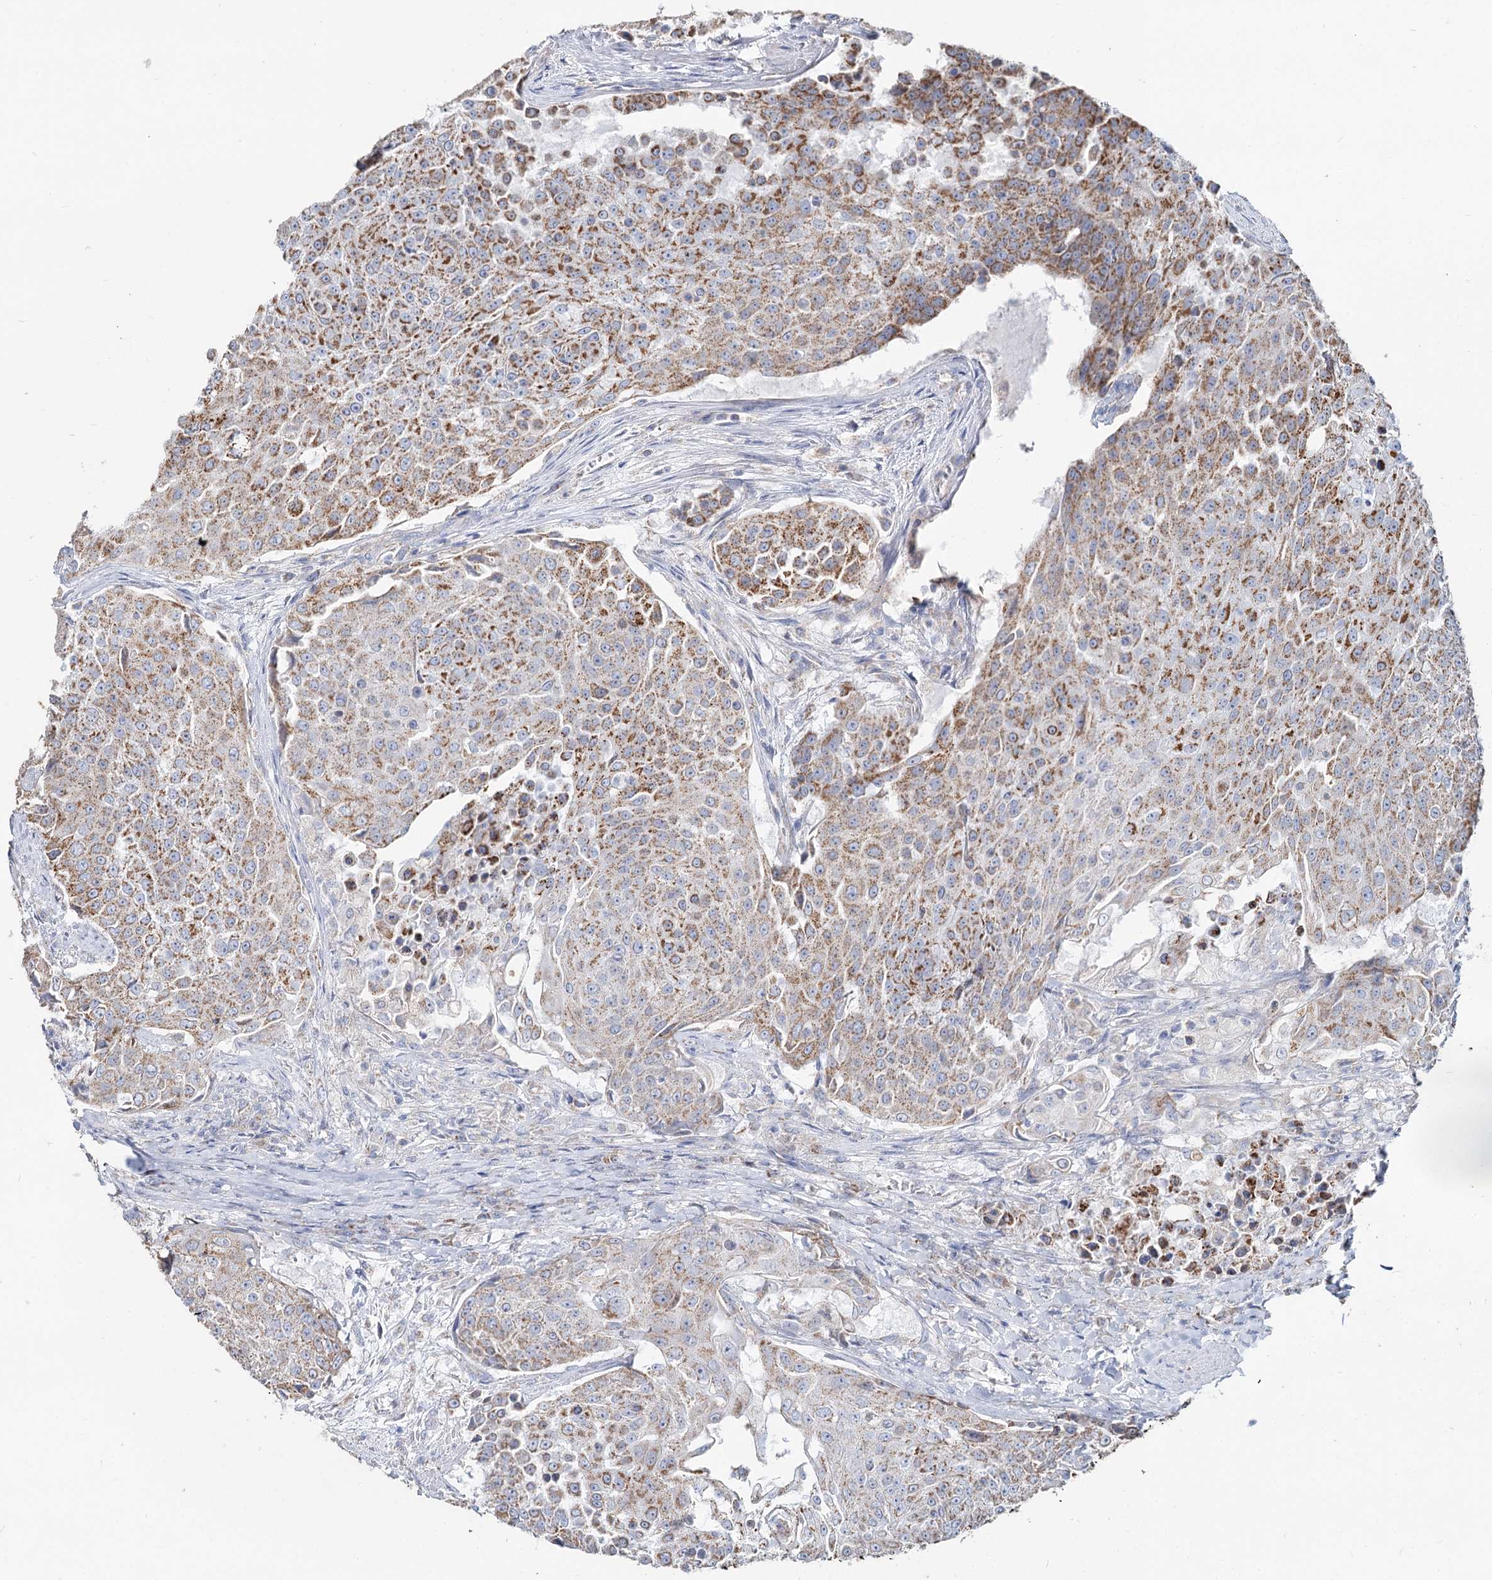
{"staining": {"intensity": "moderate", "quantity": ">75%", "location": "cytoplasmic/membranous"}, "tissue": "urothelial cancer", "cell_type": "Tumor cells", "image_type": "cancer", "snomed": [{"axis": "morphology", "description": "Urothelial carcinoma, High grade"}, {"axis": "topography", "description": "Urinary bladder"}], "caption": "Immunohistochemistry photomicrograph of human urothelial cancer stained for a protein (brown), which displays medium levels of moderate cytoplasmic/membranous staining in approximately >75% of tumor cells.", "gene": "MCCC2", "patient": {"sex": "female", "age": 63}}